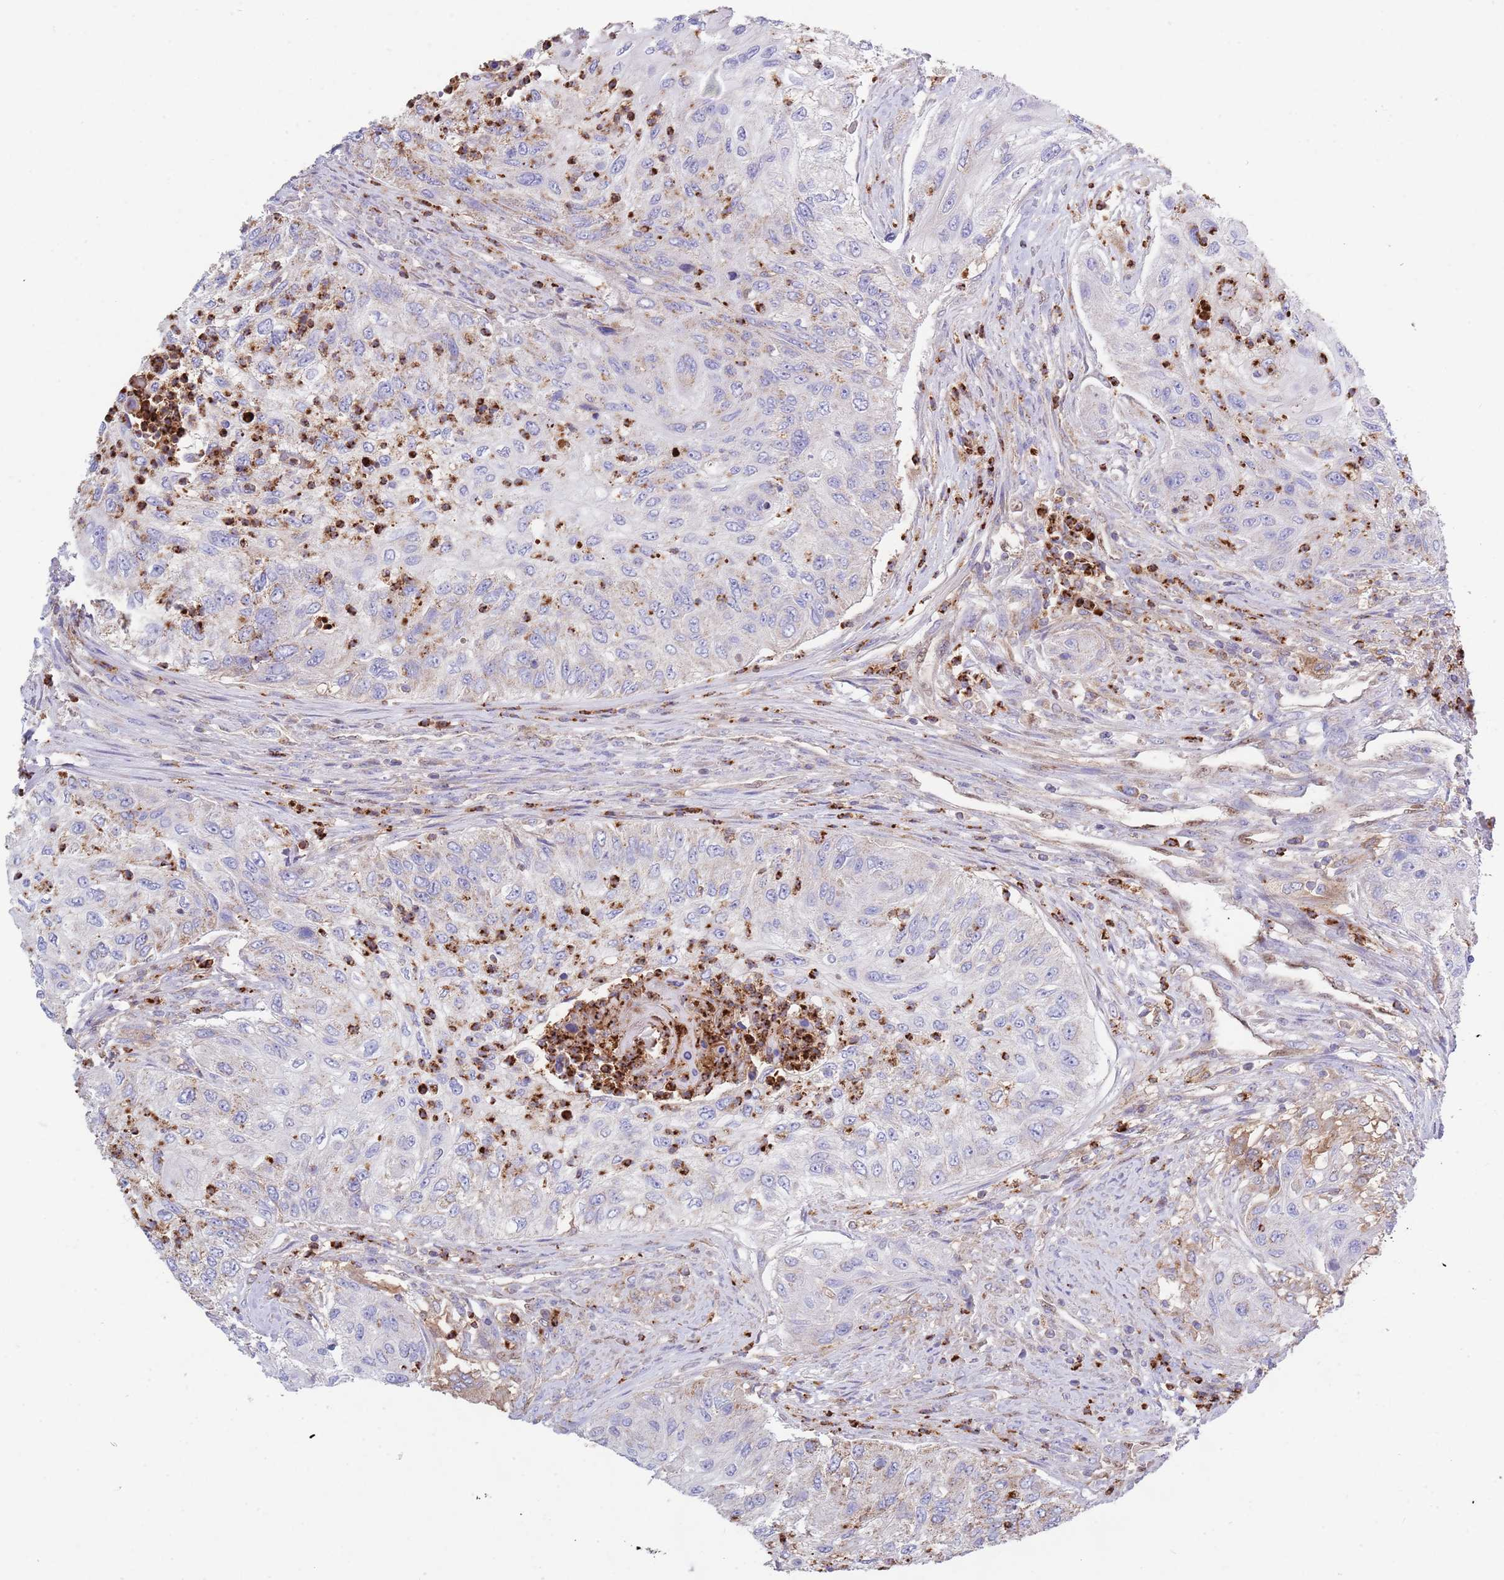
{"staining": {"intensity": "negative", "quantity": "none", "location": "none"}, "tissue": "urothelial cancer", "cell_type": "Tumor cells", "image_type": "cancer", "snomed": [{"axis": "morphology", "description": "Urothelial carcinoma, High grade"}, {"axis": "topography", "description": "Urinary bladder"}], "caption": "High magnification brightfield microscopy of urothelial cancer stained with DAB (3,3'-diaminobenzidine) (brown) and counterstained with hematoxylin (blue): tumor cells show no significant expression.", "gene": "DDT", "patient": {"sex": "female", "age": 60}}